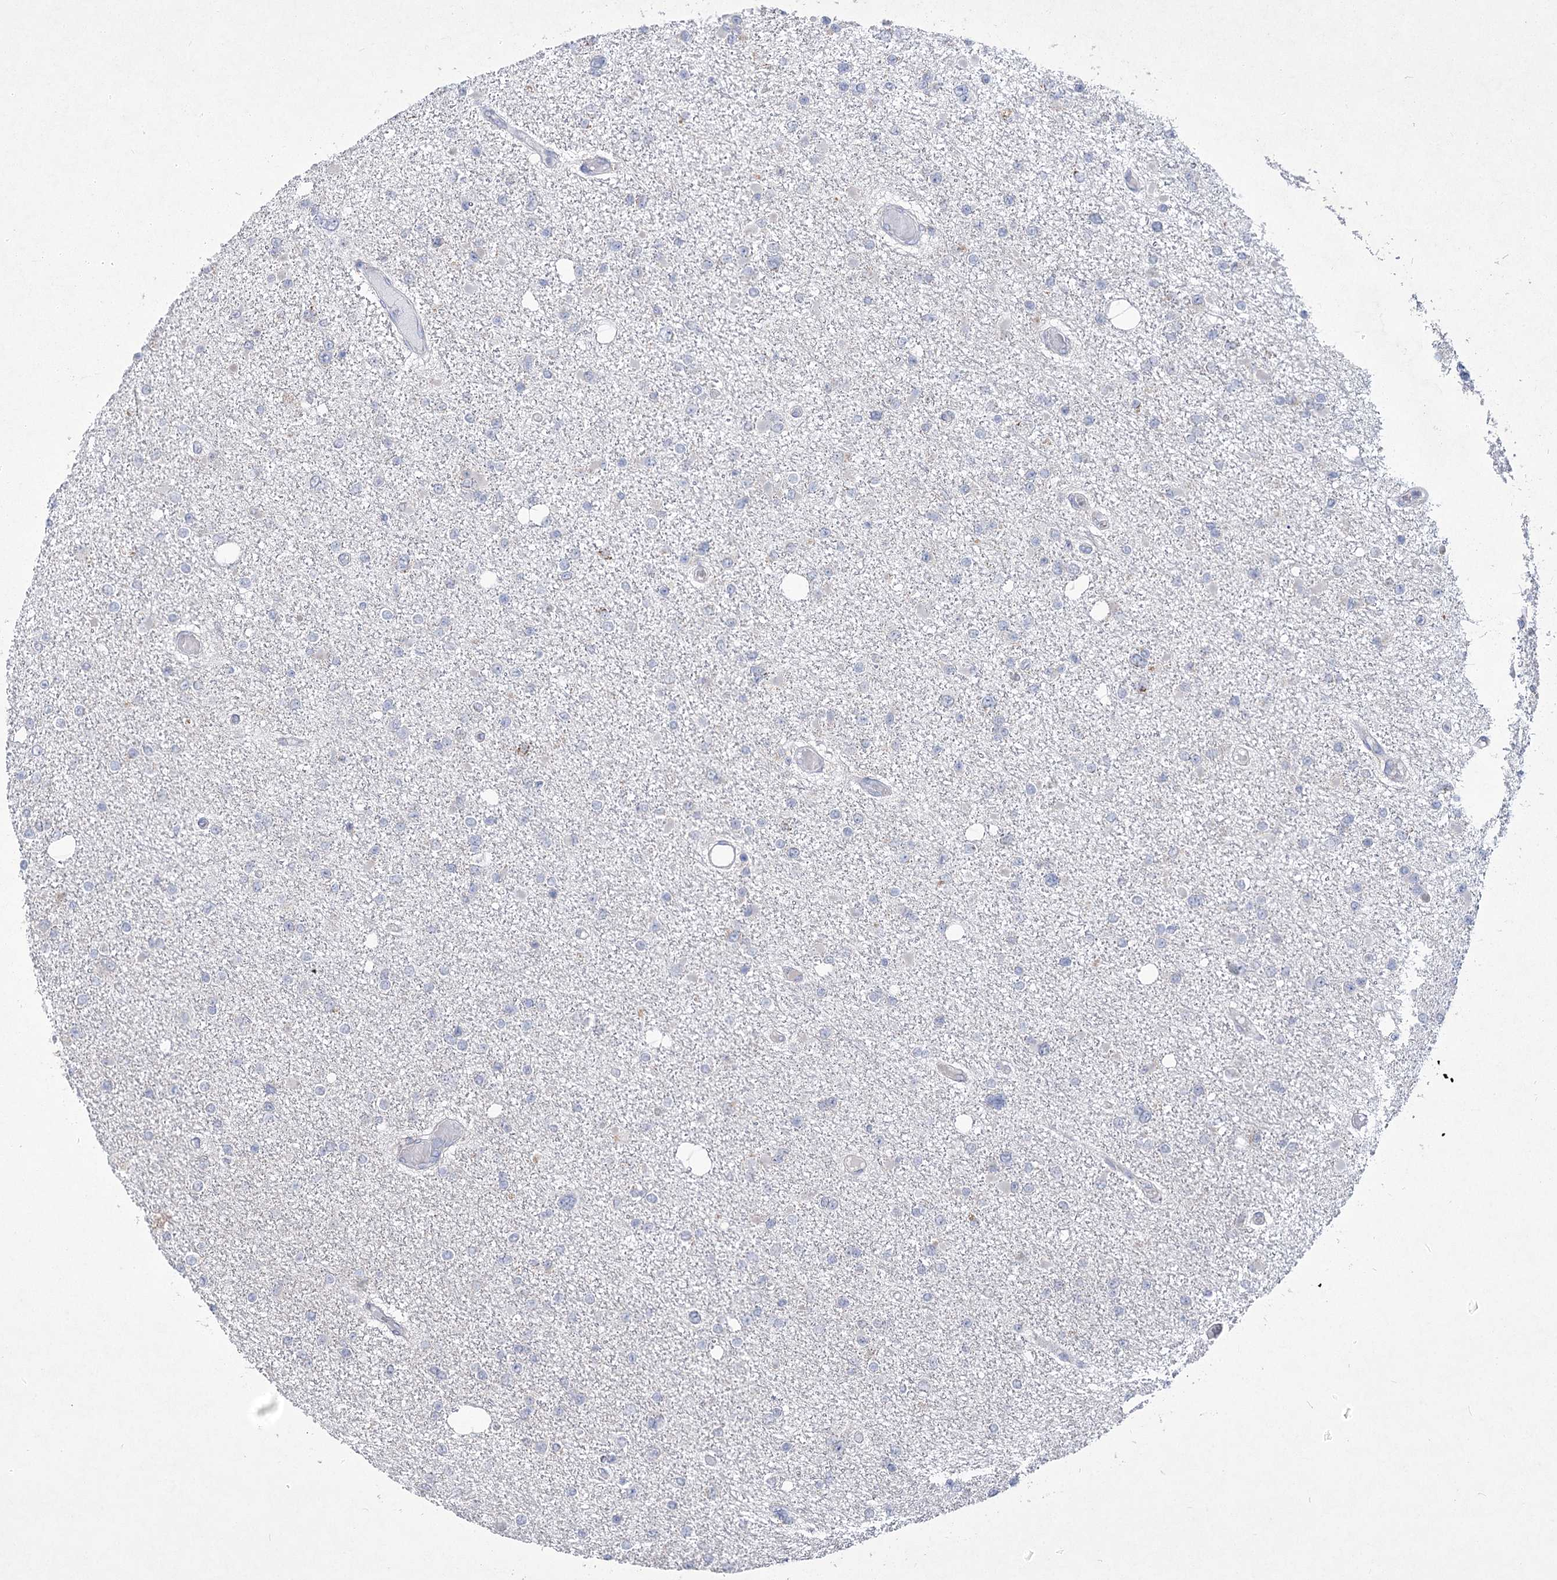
{"staining": {"intensity": "negative", "quantity": "none", "location": "none"}, "tissue": "glioma", "cell_type": "Tumor cells", "image_type": "cancer", "snomed": [{"axis": "morphology", "description": "Glioma, malignant, Low grade"}, {"axis": "topography", "description": "Brain"}], "caption": "DAB (3,3'-diaminobenzidine) immunohistochemical staining of glioma reveals no significant expression in tumor cells.", "gene": "PDHB", "patient": {"sex": "female", "age": 22}}